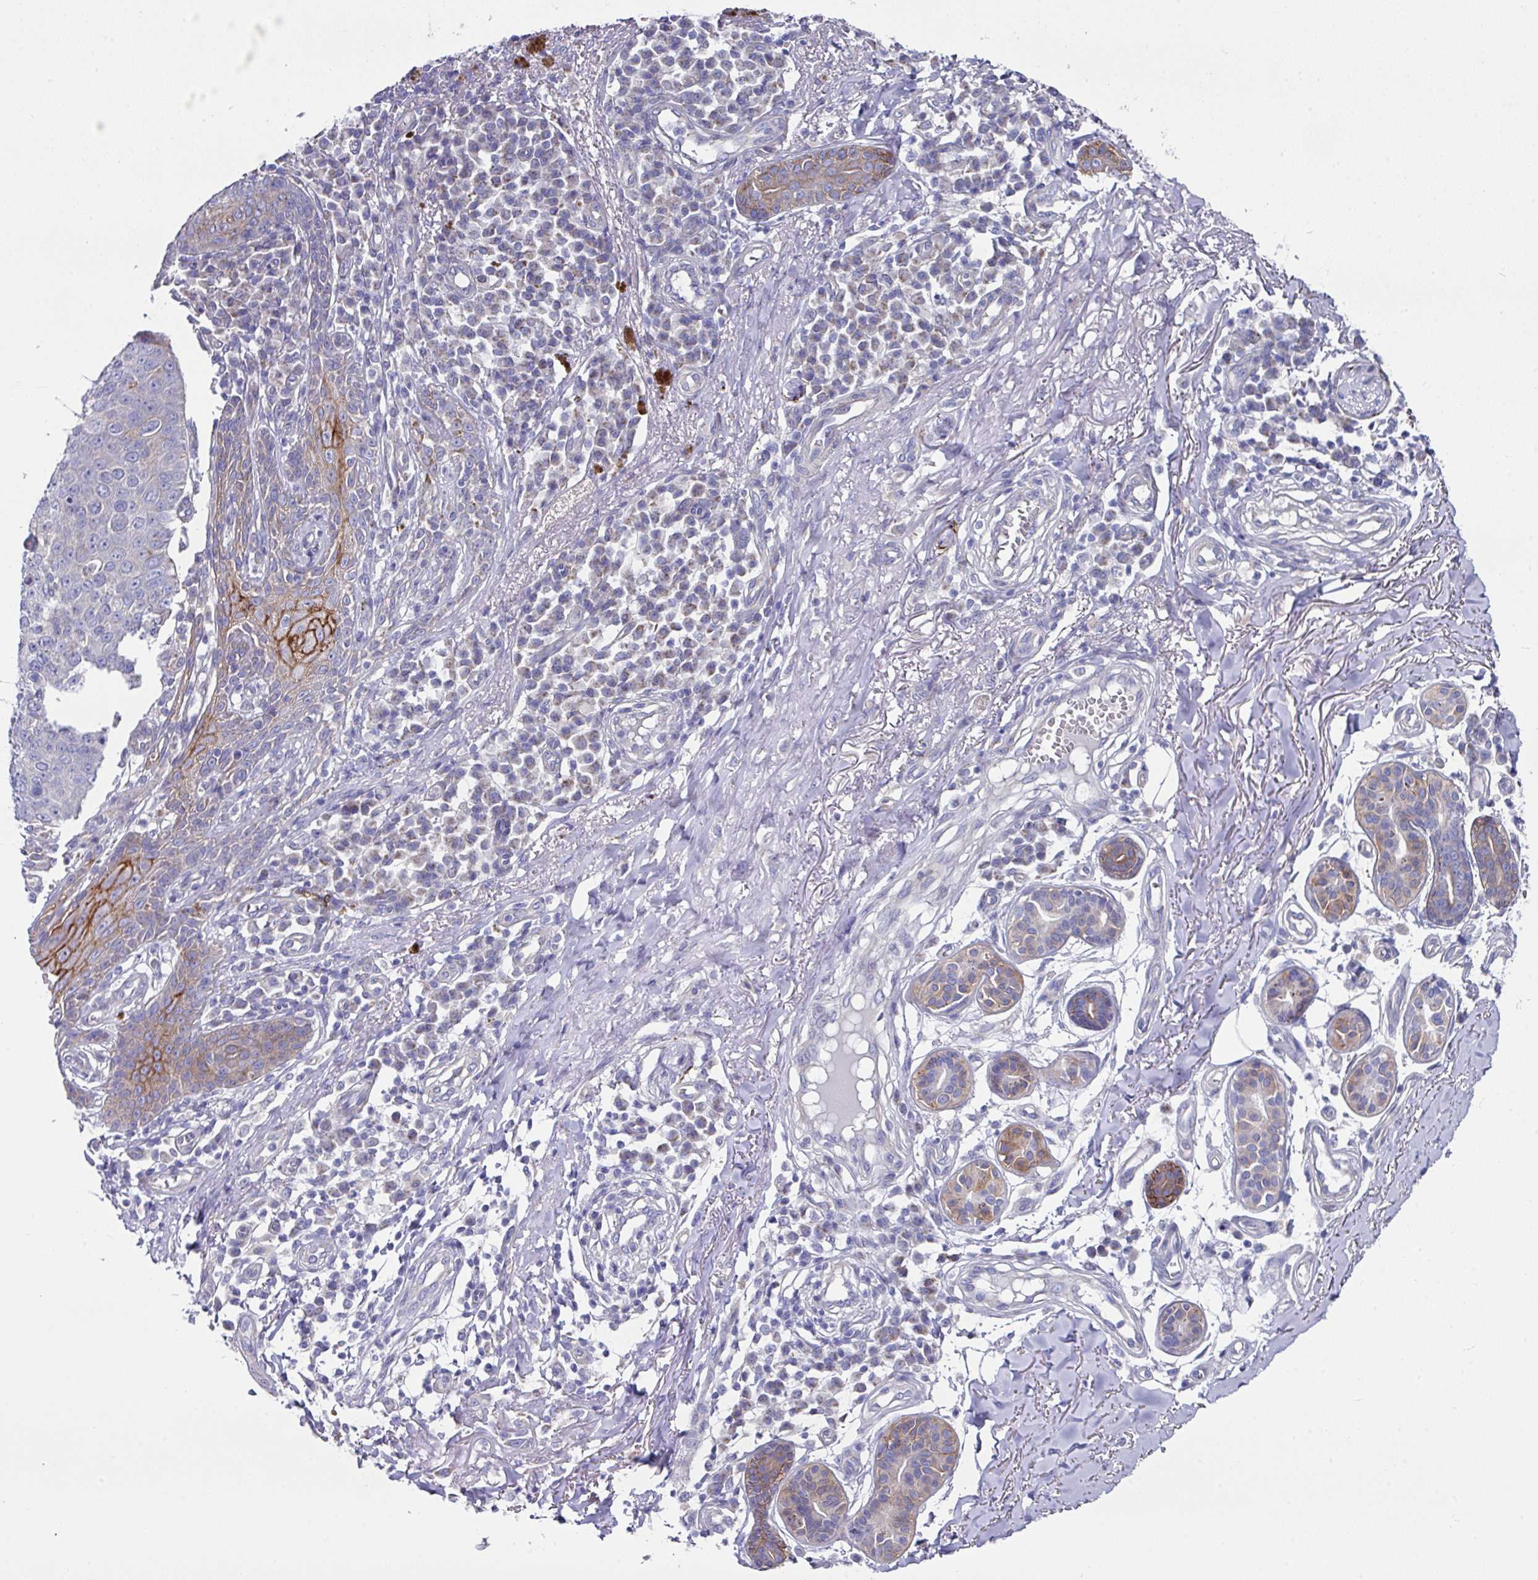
{"staining": {"intensity": "moderate", "quantity": "<25%", "location": "cytoplasmic/membranous"}, "tissue": "skin cancer", "cell_type": "Tumor cells", "image_type": "cancer", "snomed": [{"axis": "morphology", "description": "Squamous cell carcinoma, NOS"}, {"axis": "topography", "description": "Skin"}], "caption": "Approximately <25% of tumor cells in squamous cell carcinoma (skin) exhibit moderate cytoplasmic/membranous protein staining as visualized by brown immunohistochemical staining.", "gene": "CLDN1", "patient": {"sex": "male", "age": 71}}